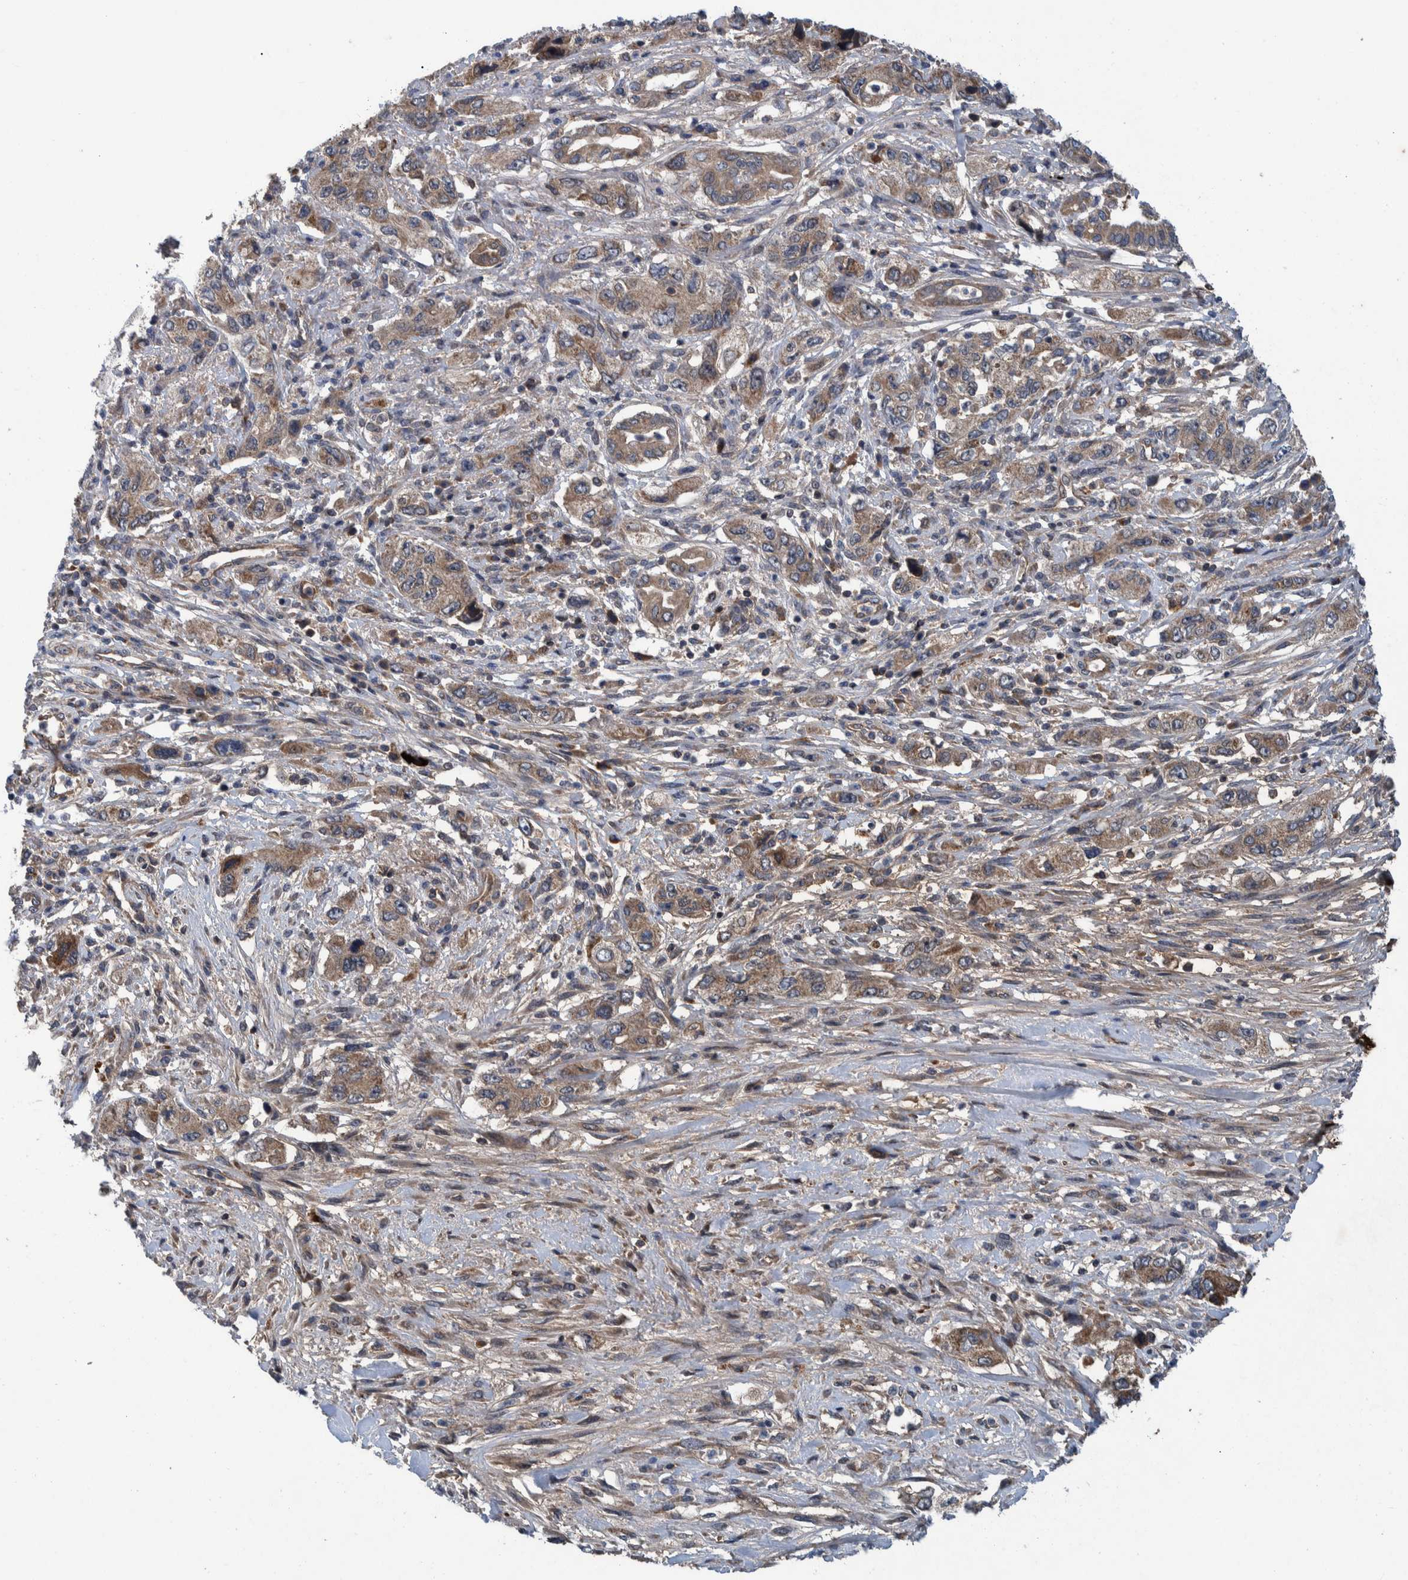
{"staining": {"intensity": "moderate", "quantity": ">75%", "location": "cytoplasmic/membranous"}, "tissue": "pancreatic cancer", "cell_type": "Tumor cells", "image_type": "cancer", "snomed": [{"axis": "morphology", "description": "Adenocarcinoma, NOS"}, {"axis": "topography", "description": "Pancreas"}], "caption": "Immunohistochemical staining of pancreatic cancer (adenocarcinoma) displays moderate cytoplasmic/membranous protein expression in approximately >75% of tumor cells.", "gene": "ITIH3", "patient": {"sex": "female", "age": 73}}